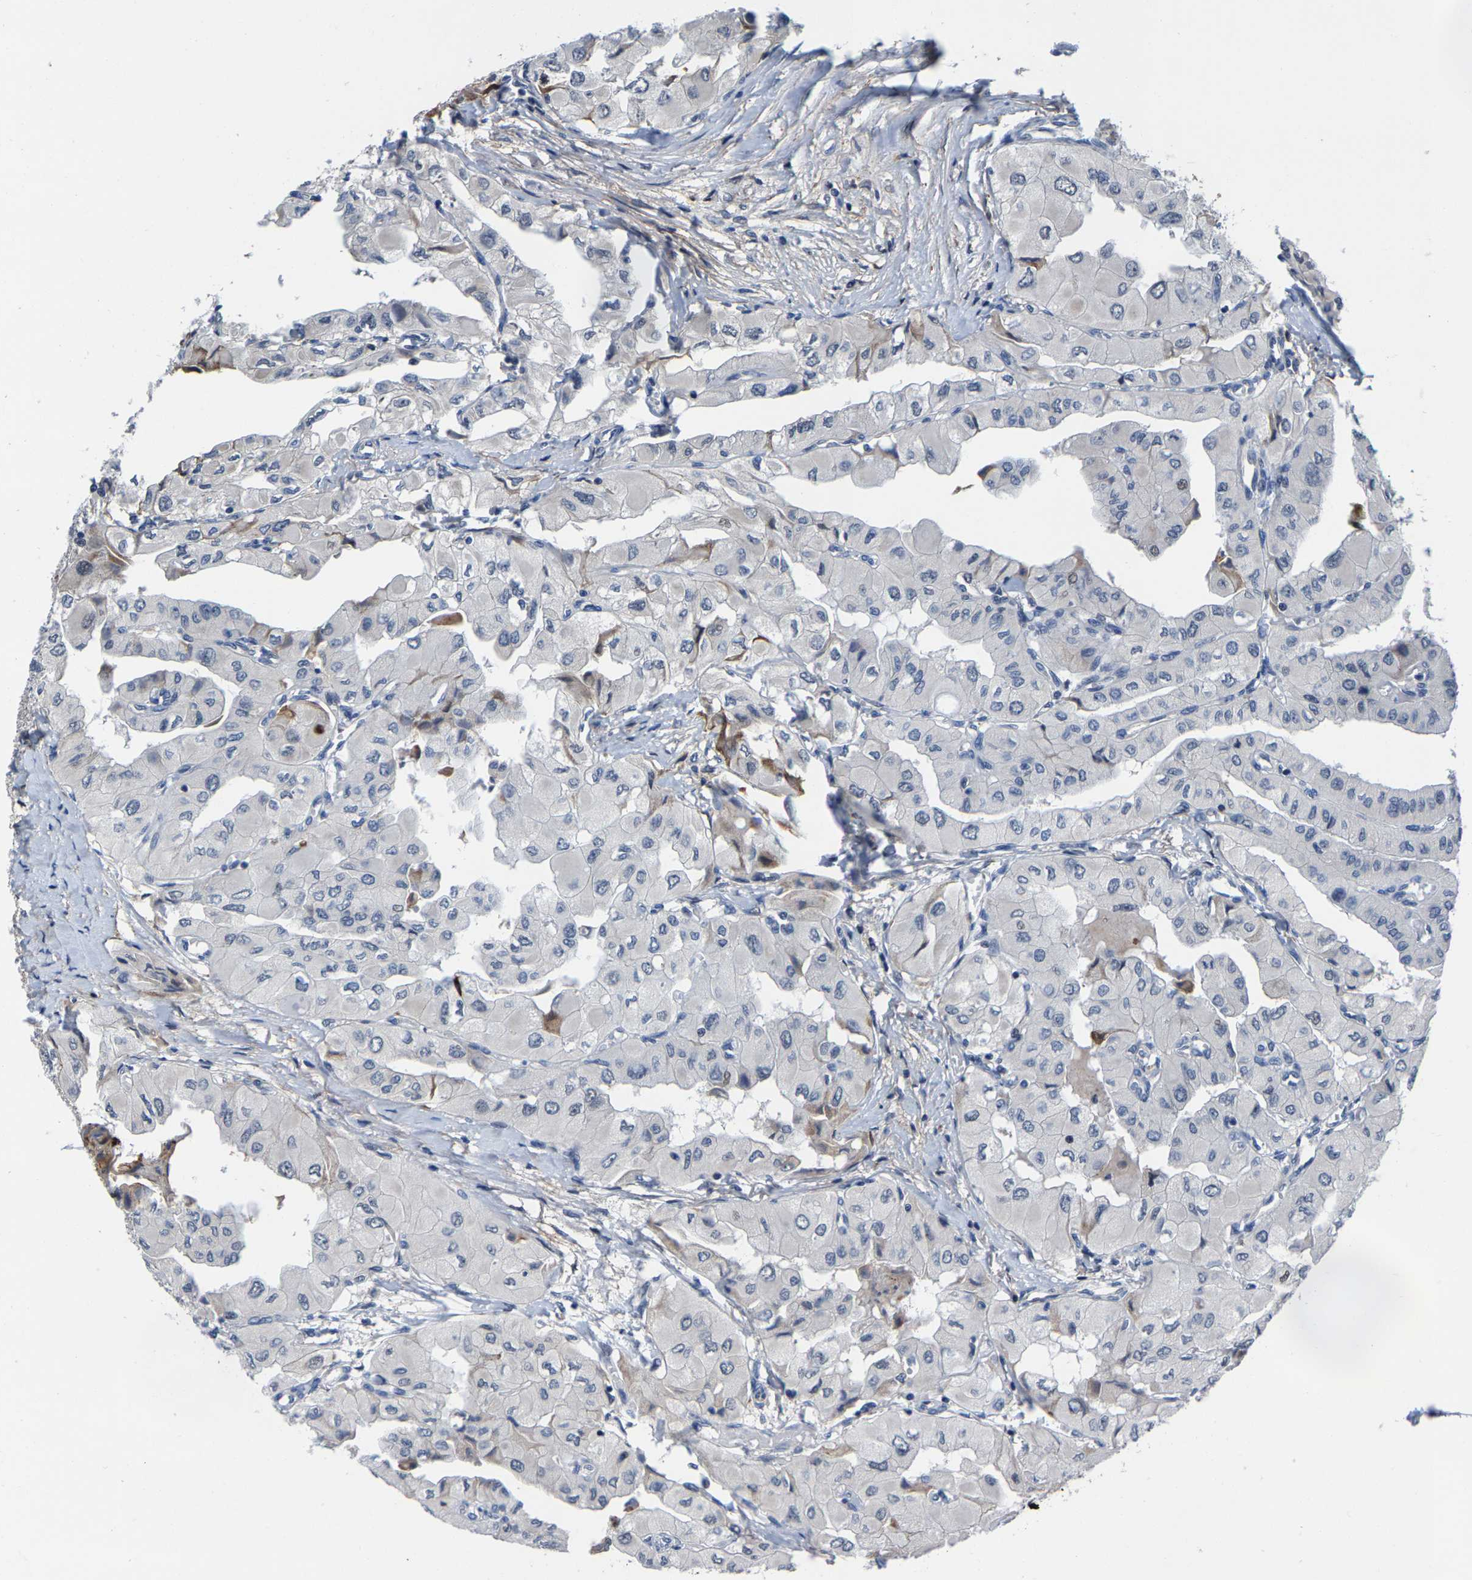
{"staining": {"intensity": "moderate", "quantity": "<25%", "location": "cytoplasmic/membranous"}, "tissue": "thyroid cancer", "cell_type": "Tumor cells", "image_type": "cancer", "snomed": [{"axis": "morphology", "description": "Papillary adenocarcinoma, NOS"}, {"axis": "topography", "description": "Thyroid gland"}], "caption": "Papillary adenocarcinoma (thyroid) stained with DAB immunohistochemistry (IHC) demonstrates low levels of moderate cytoplasmic/membranous positivity in approximately <25% of tumor cells.", "gene": "GTPBP10", "patient": {"sex": "female", "age": 59}}